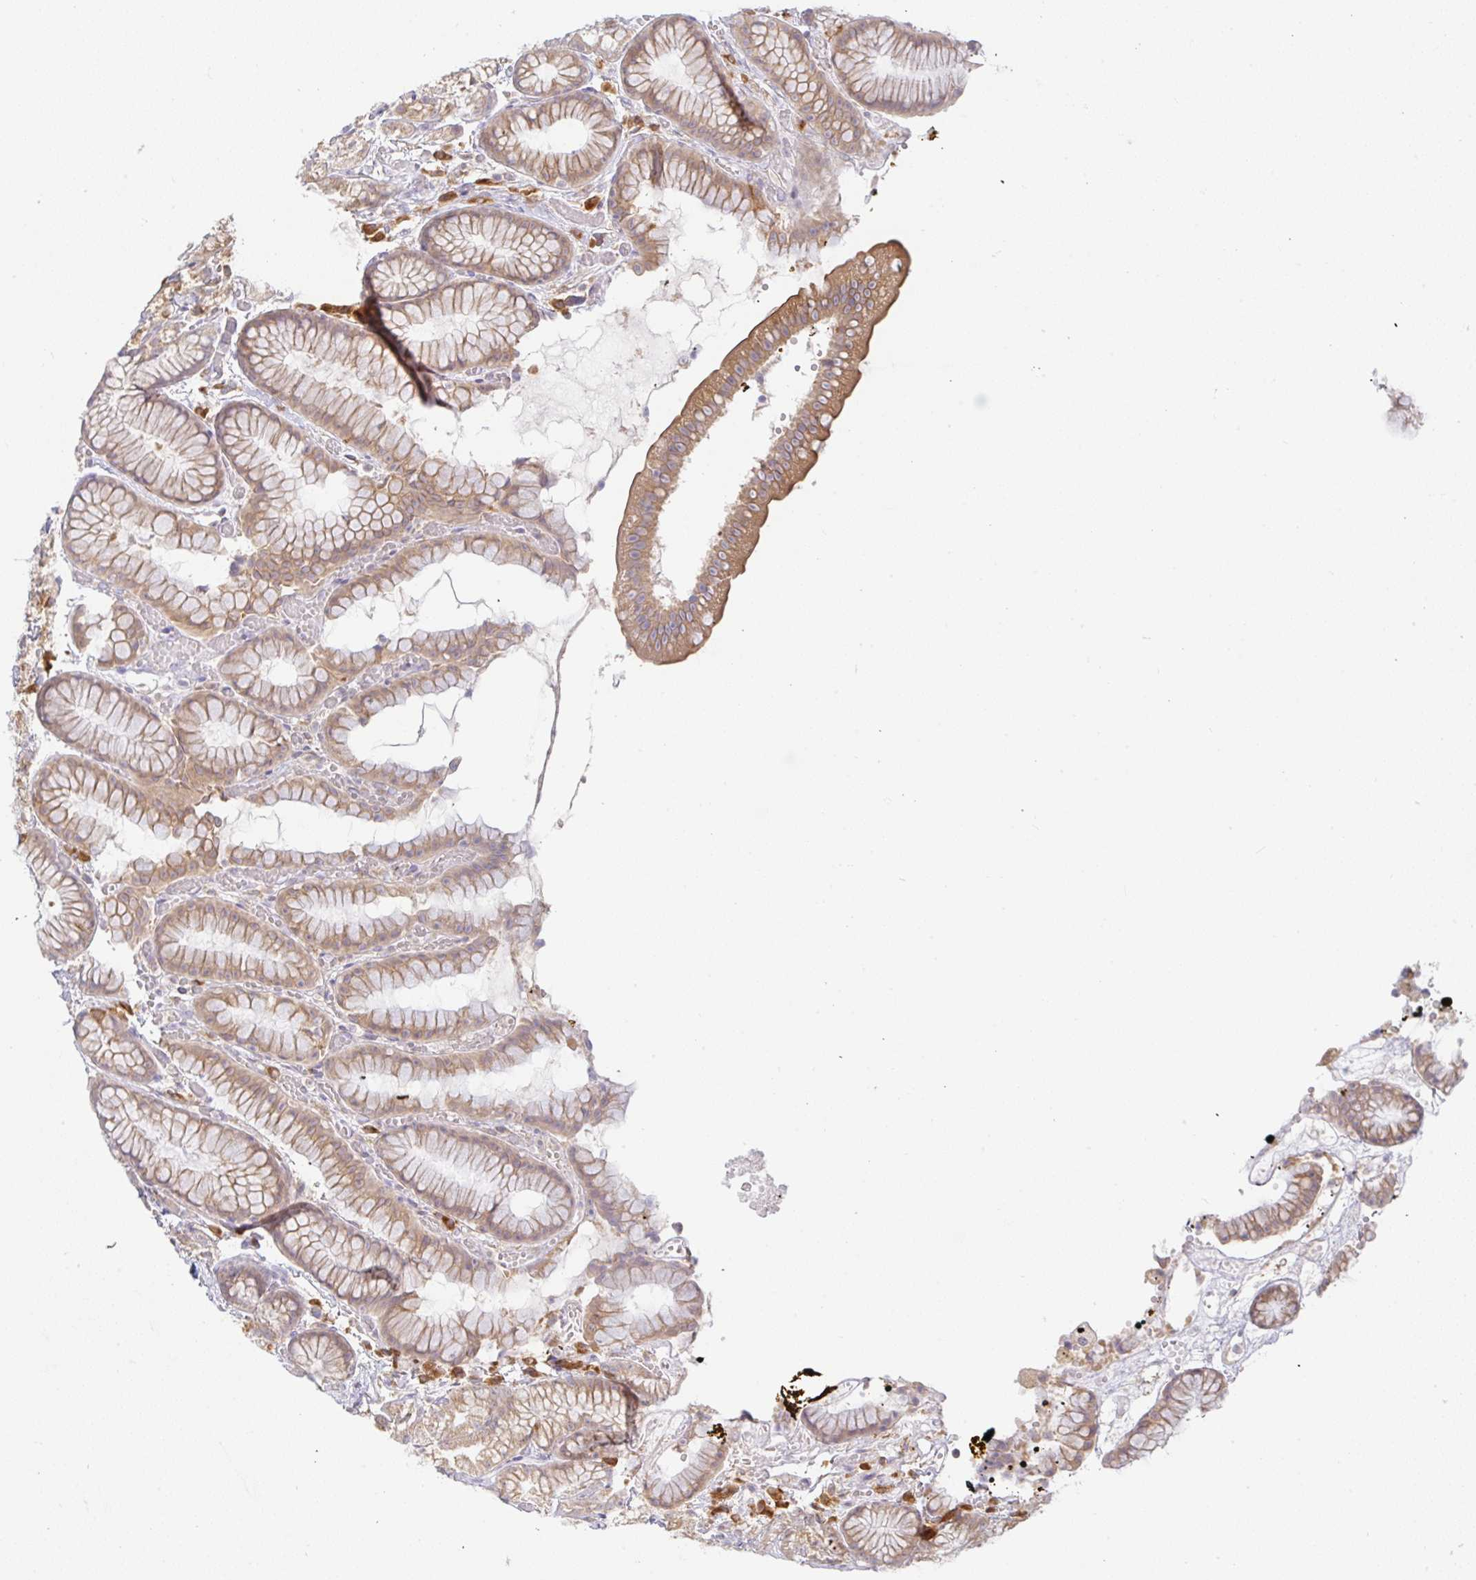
{"staining": {"intensity": "moderate", "quantity": ">75%", "location": "cytoplasmic/membranous"}, "tissue": "stomach", "cell_type": "Glandular cells", "image_type": "normal", "snomed": [{"axis": "morphology", "description": "Normal tissue, NOS"}, {"axis": "topography", "description": "Smooth muscle"}, {"axis": "topography", "description": "Stomach"}], "caption": "Stomach stained with immunohistochemistry (IHC) reveals moderate cytoplasmic/membranous positivity in approximately >75% of glandular cells. (DAB IHC, brown staining for protein, blue staining for nuclei).", "gene": "DERL2", "patient": {"sex": "male", "age": 70}}